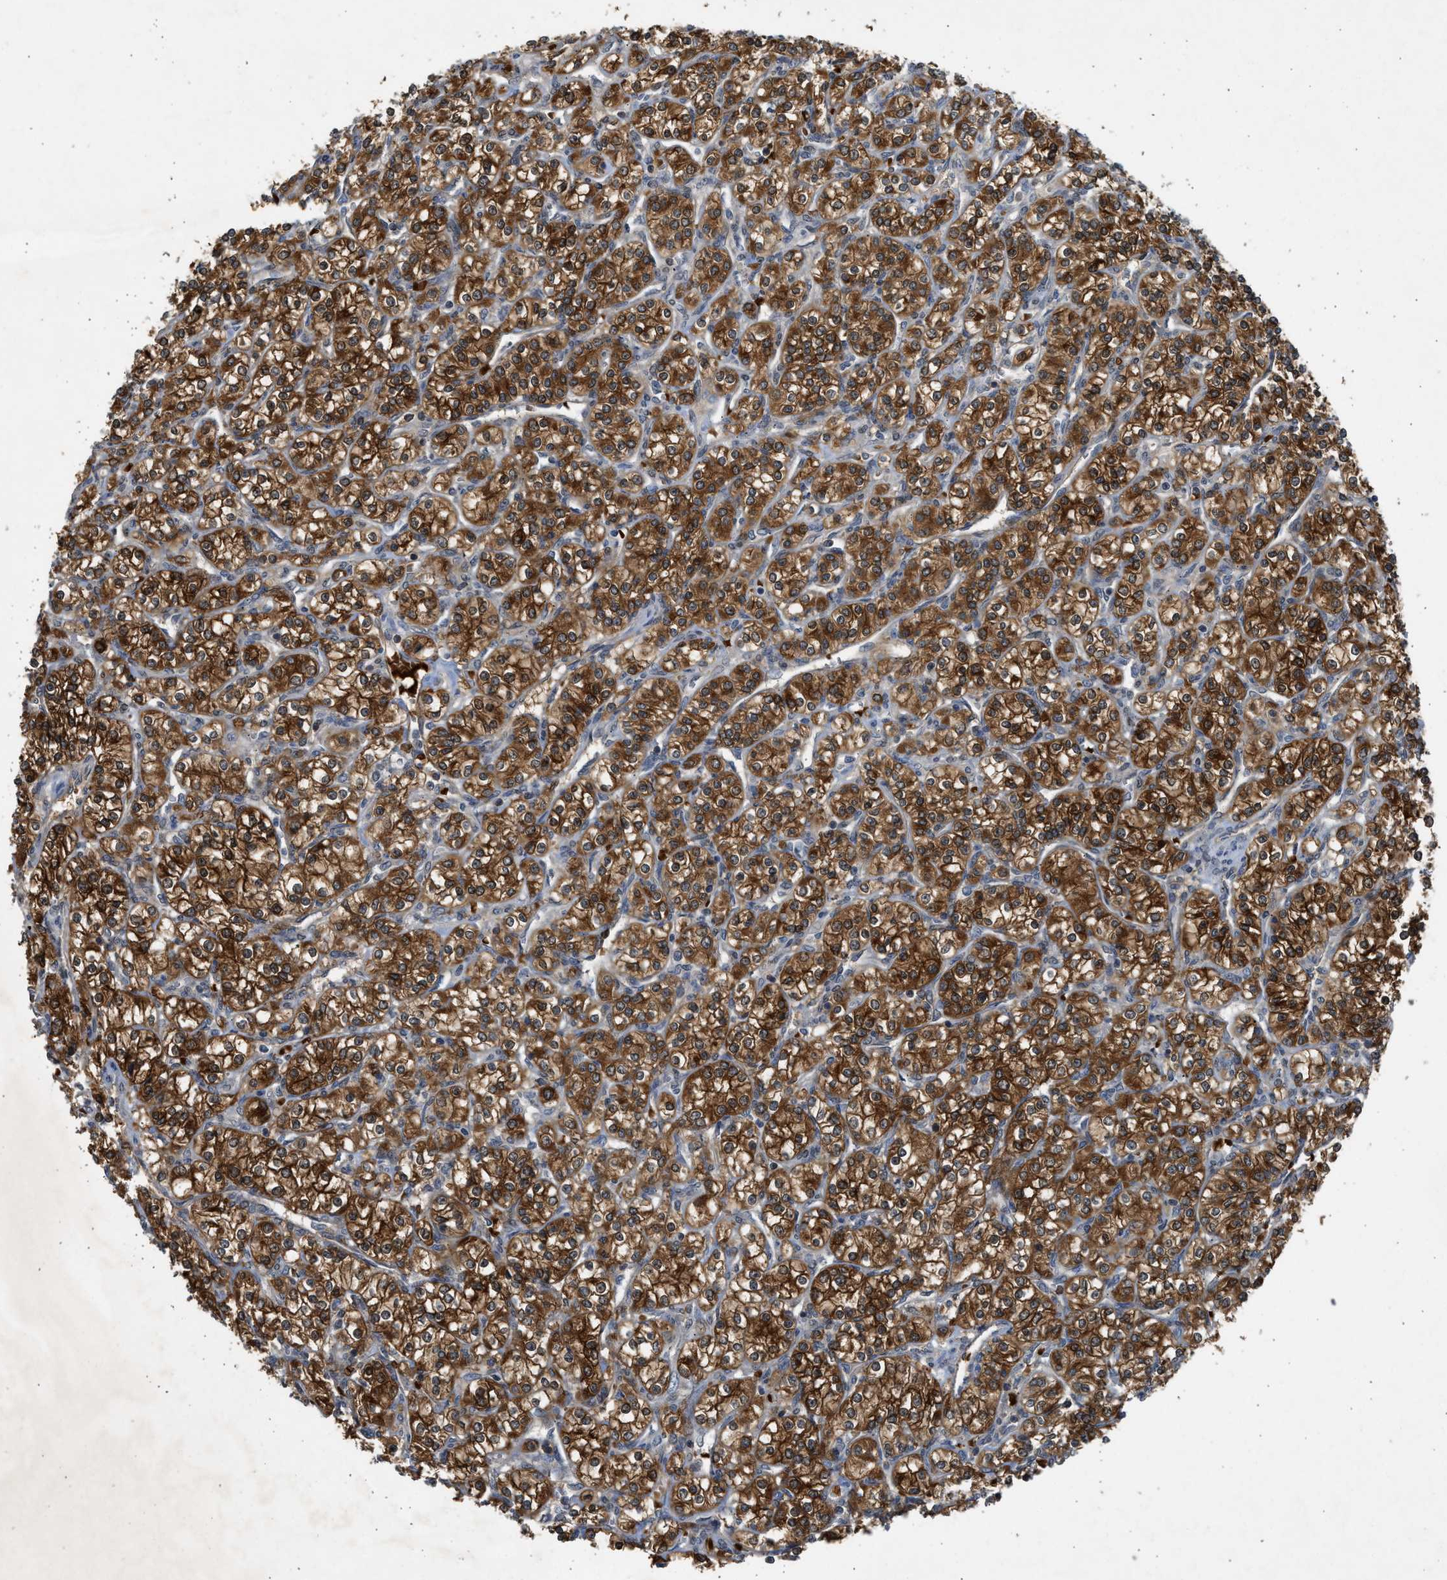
{"staining": {"intensity": "strong", "quantity": ">75%", "location": "cytoplasmic/membranous"}, "tissue": "renal cancer", "cell_type": "Tumor cells", "image_type": "cancer", "snomed": [{"axis": "morphology", "description": "Adenocarcinoma, NOS"}, {"axis": "topography", "description": "Kidney"}], "caption": "Renal cancer (adenocarcinoma) stained with DAB (3,3'-diaminobenzidine) immunohistochemistry exhibits high levels of strong cytoplasmic/membranous staining in about >75% of tumor cells. (DAB IHC with brightfield microscopy, high magnification).", "gene": "MAPK7", "patient": {"sex": "male", "age": 77}}